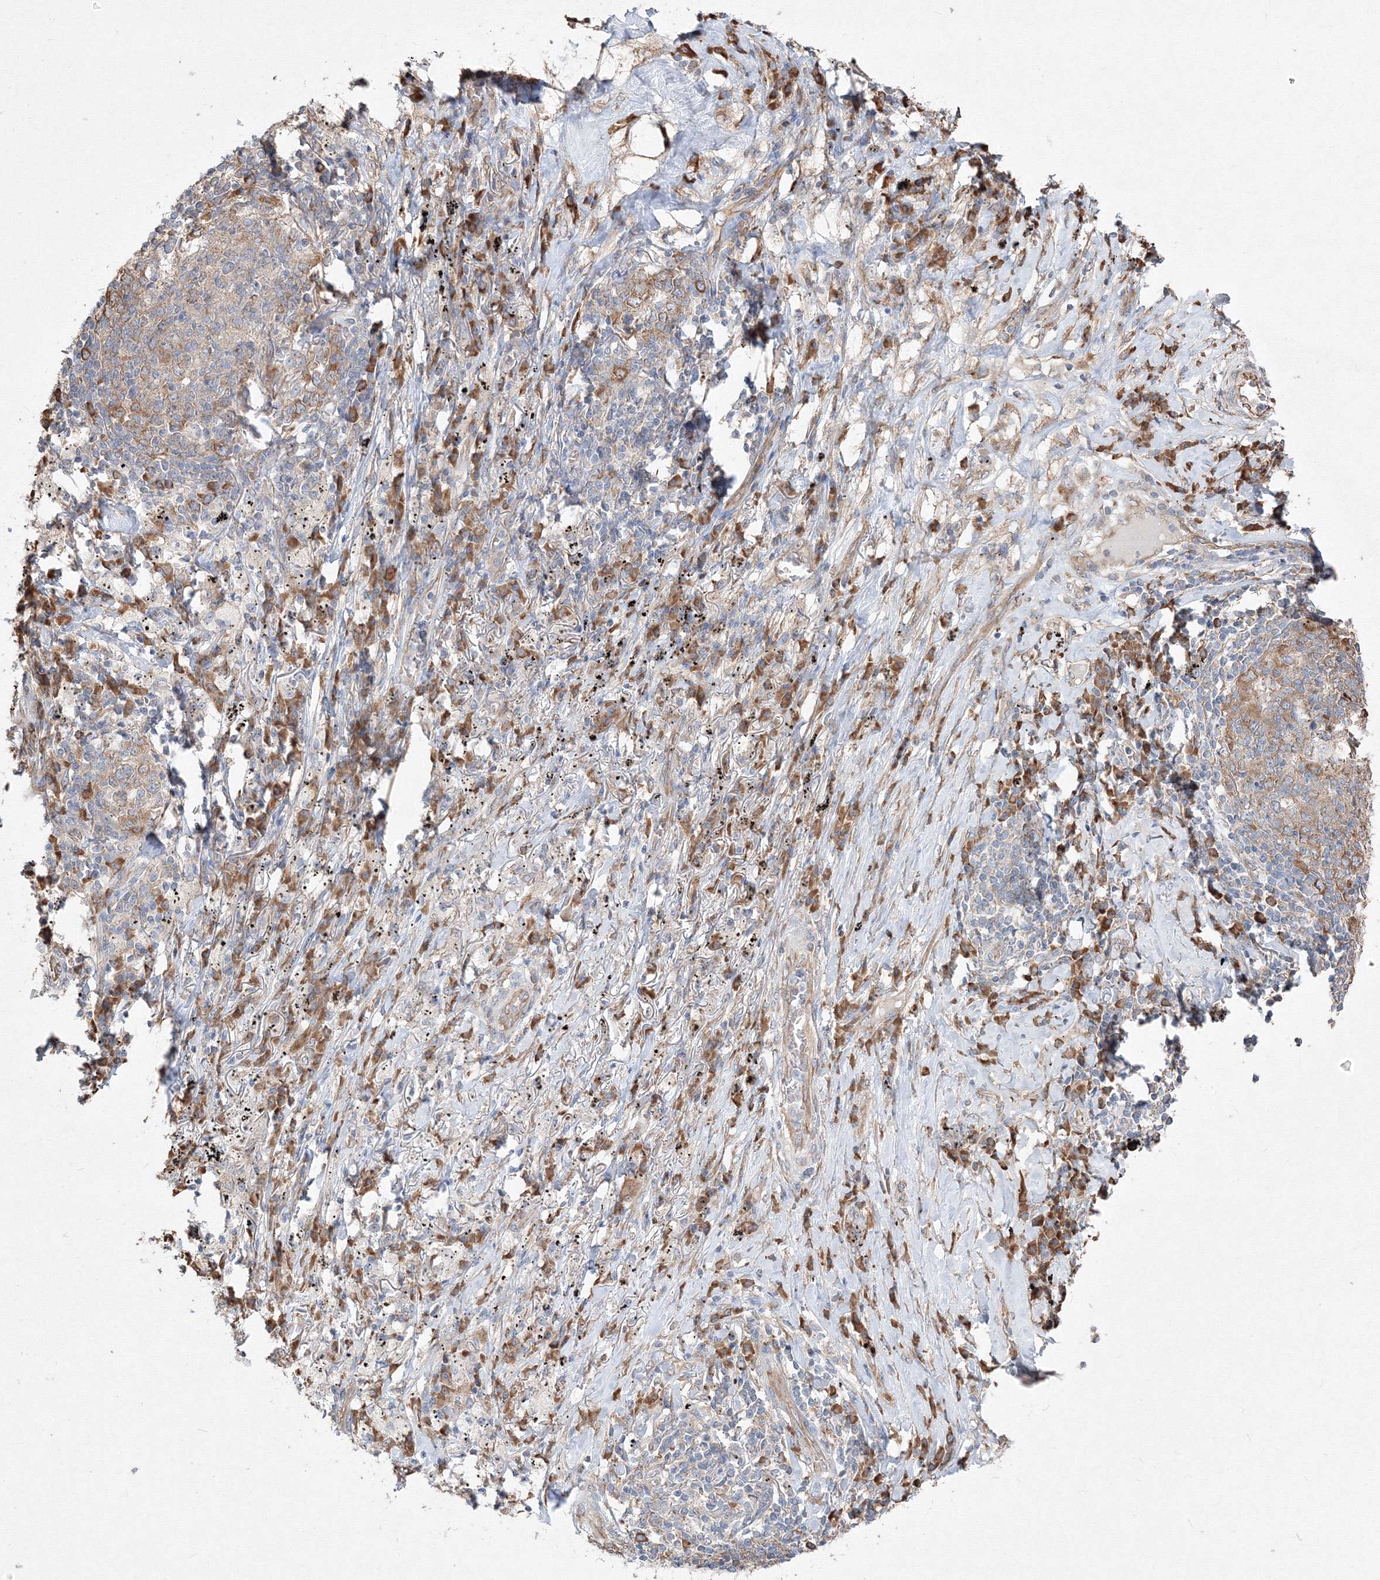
{"staining": {"intensity": "moderate", "quantity": "<25%", "location": "cytoplasmic/membranous"}, "tissue": "lung cancer", "cell_type": "Tumor cells", "image_type": "cancer", "snomed": [{"axis": "morphology", "description": "Squamous cell carcinoma, NOS"}, {"axis": "topography", "description": "Lung"}], "caption": "Lung cancer stained for a protein (brown) displays moderate cytoplasmic/membranous positive positivity in approximately <25% of tumor cells.", "gene": "FBXL8", "patient": {"sex": "female", "age": 63}}